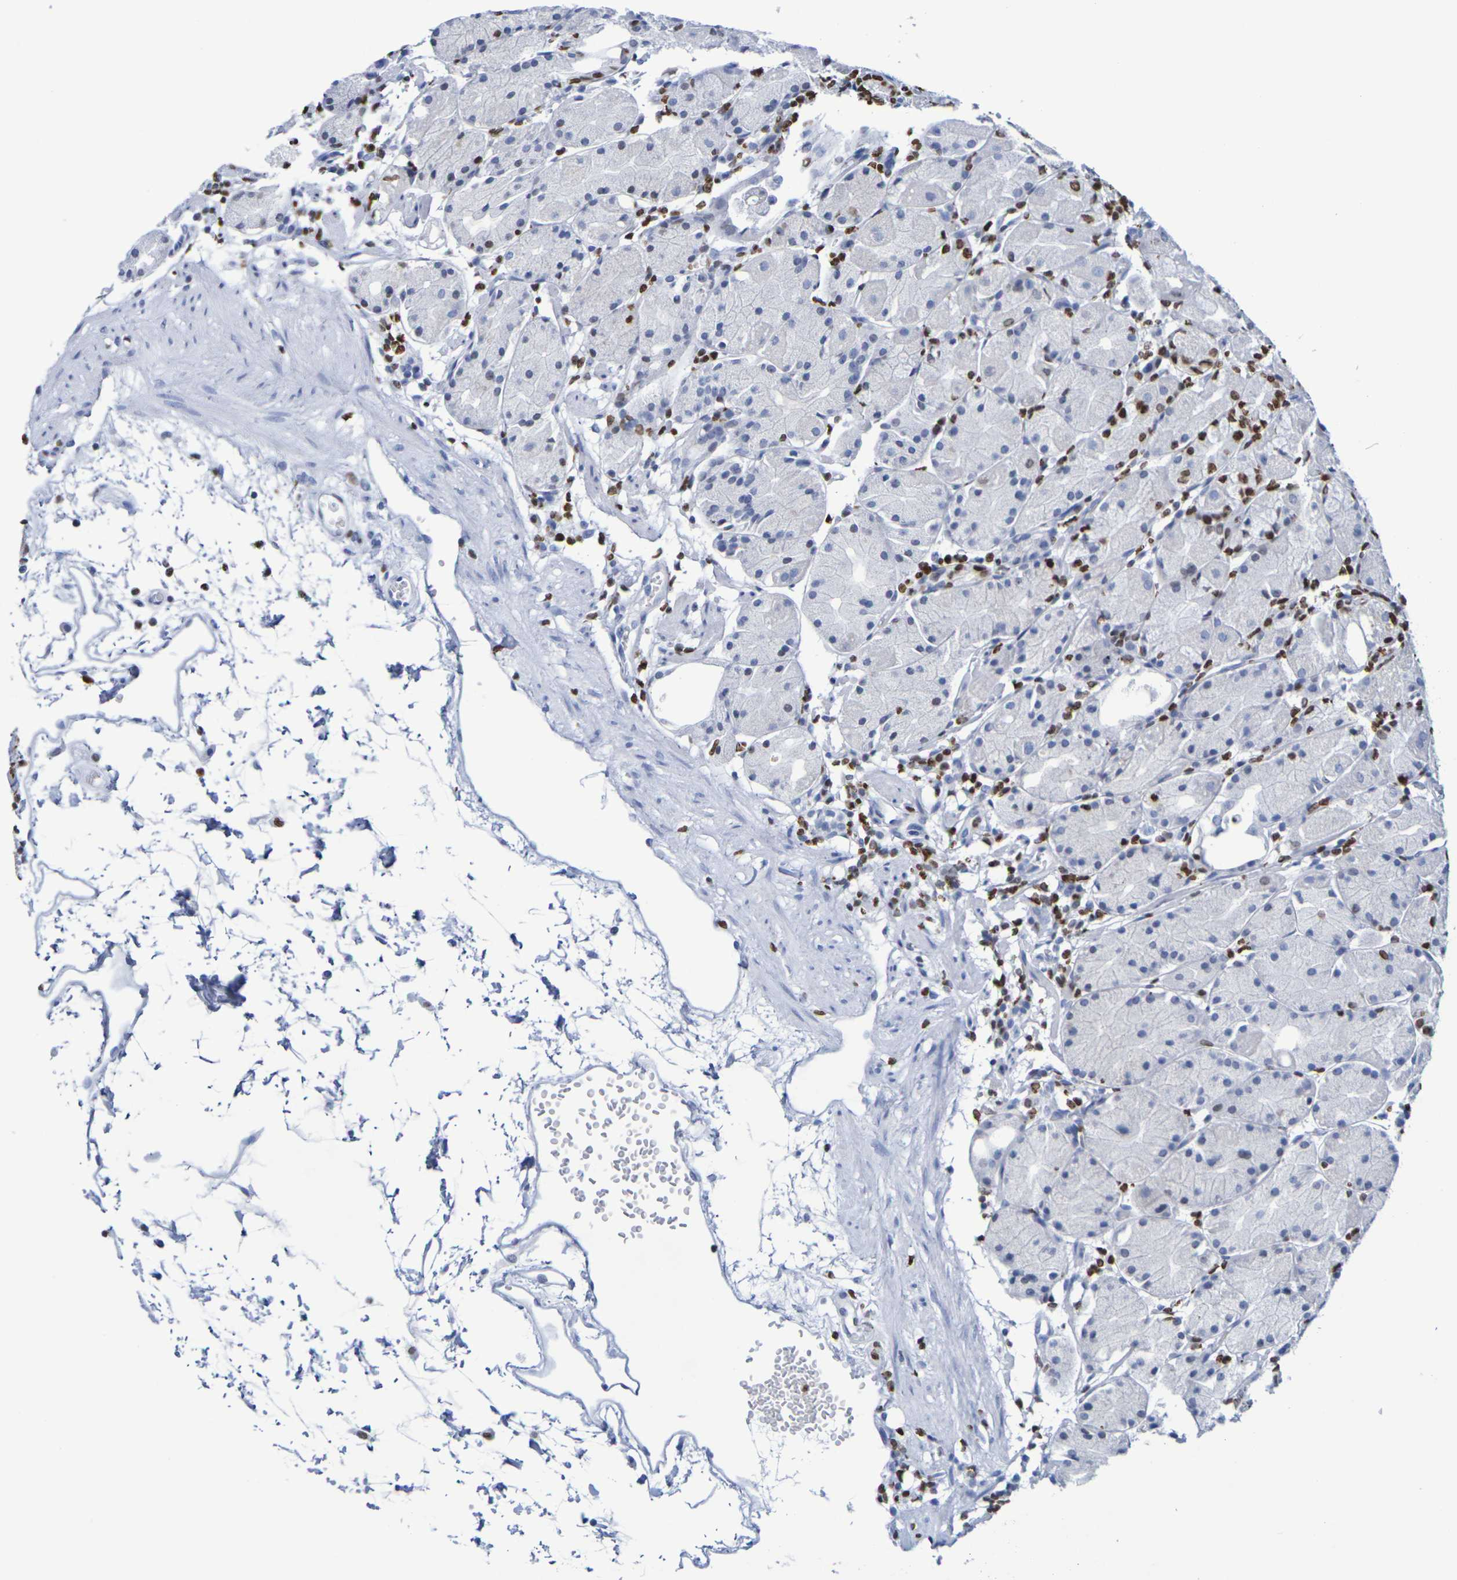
{"staining": {"intensity": "strong", "quantity": "25%-75%", "location": "nuclear"}, "tissue": "stomach", "cell_type": "Glandular cells", "image_type": "normal", "snomed": [{"axis": "morphology", "description": "Normal tissue, NOS"}, {"axis": "topography", "description": "Stomach"}, {"axis": "topography", "description": "Stomach, lower"}], "caption": "Immunohistochemical staining of unremarkable human stomach shows strong nuclear protein positivity in about 25%-75% of glandular cells. (DAB (3,3'-diaminobenzidine) IHC, brown staining for protein, blue staining for nuclei).", "gene": "H1", "patient": {"sex": "female", "age": 75}}